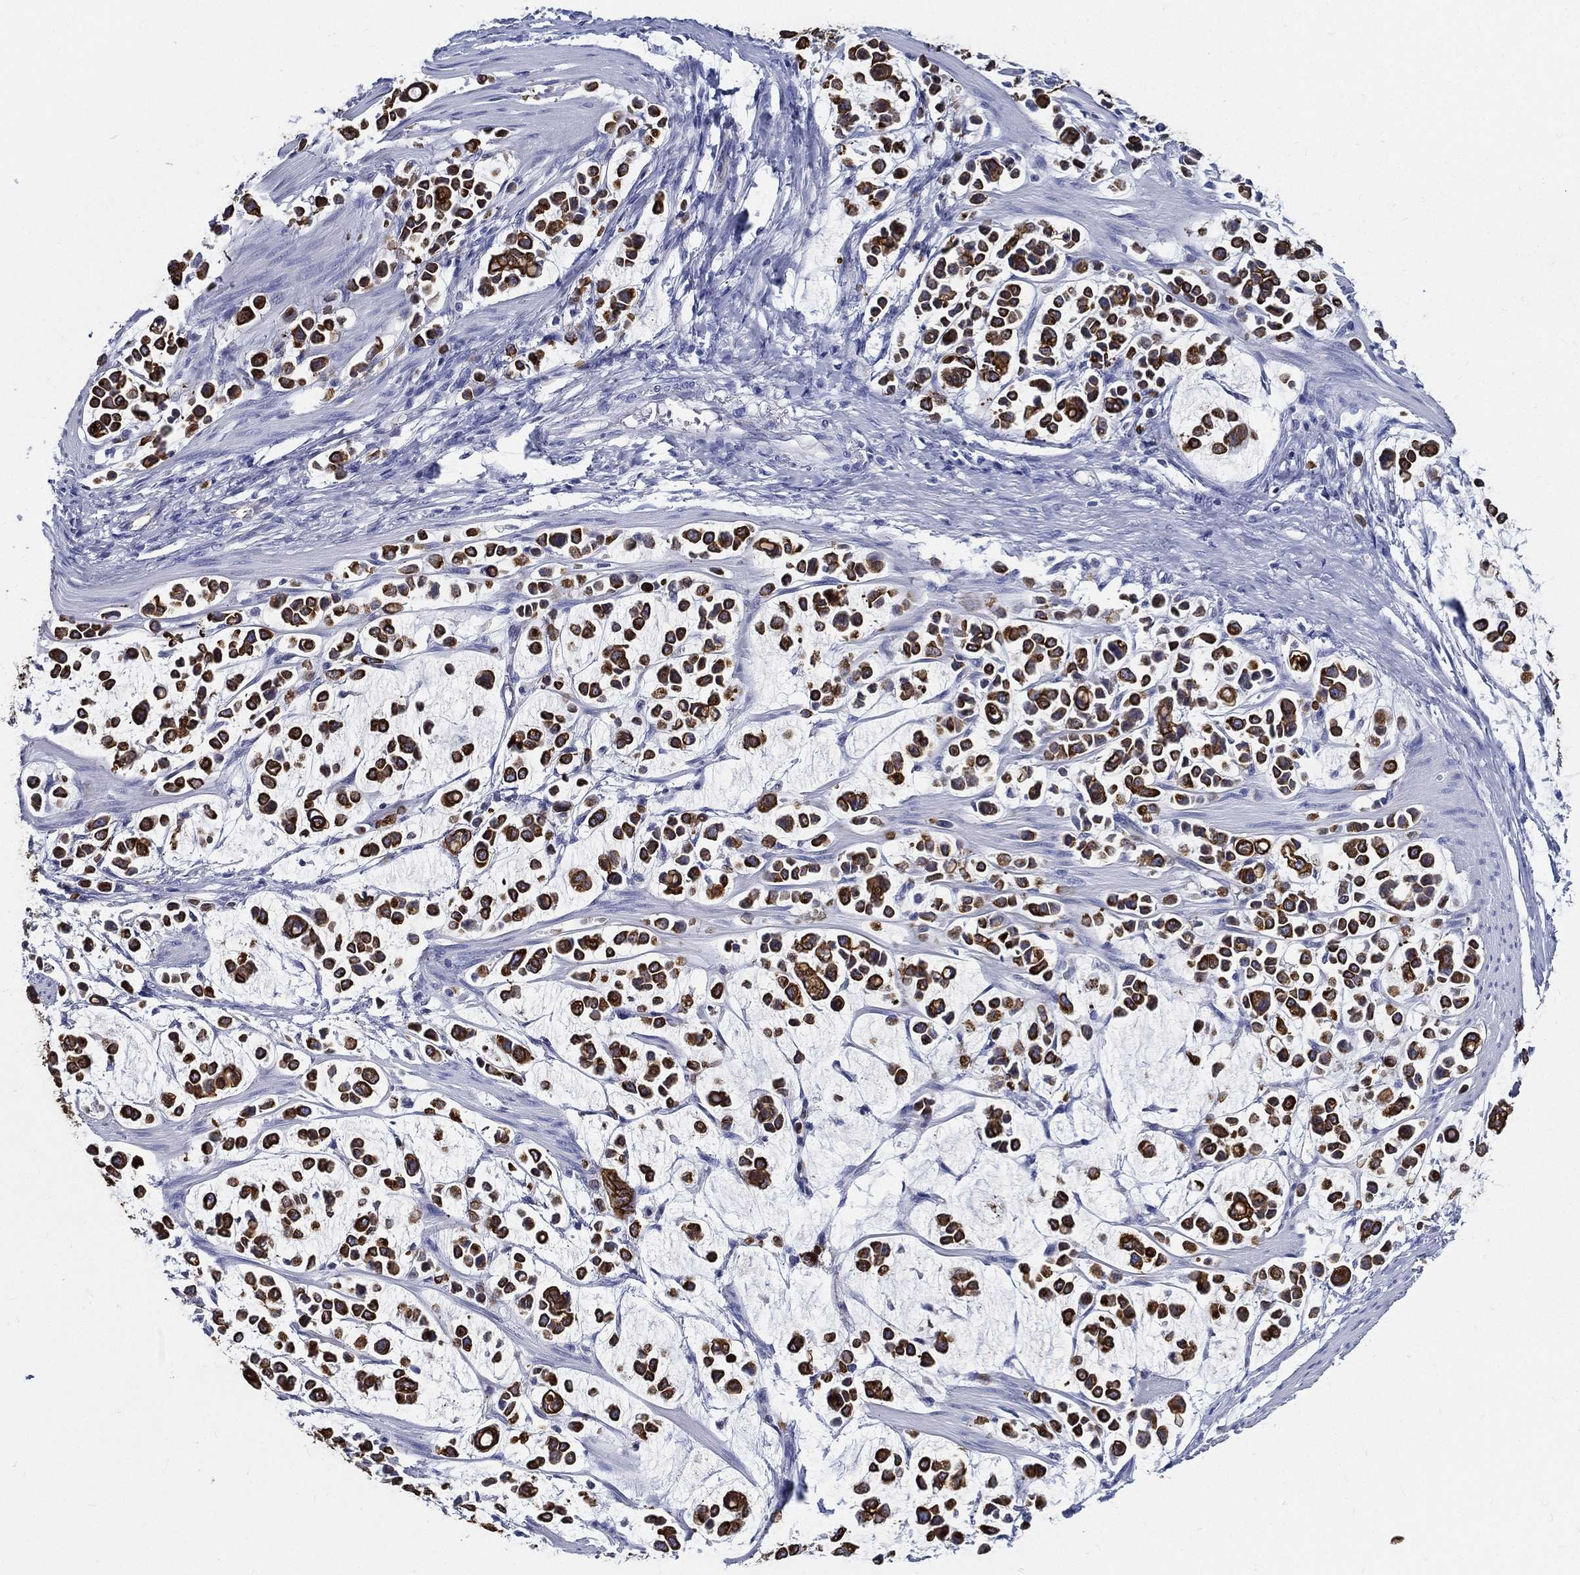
{"staining": {"intensity": "strong", "quantity": ">75%", "location": "cytoplasmic/membranous"}, "tissue": "stomach cancer", "cell_type": "Tumor cells", "image_type": "cancer", "snomed": [{"axis": "morphology", "description": "Adenocarcinoma, NOS"}, {"axis": "topography", "description": "Stomach"}], "caption": "A micrograph of human adenocarcinoma (stomach) stained for a protein shows strong cytoplasmic/membranous brown staining in tumor cells. The staining is performed using DAB (3,3'-diaminobenzidine) brown chromogen to label protein expression. The nuclei are counter-stained blue using hematoxylin.", "gene": "NEDD9", "patient": {"sex": "male", "age": 82}}